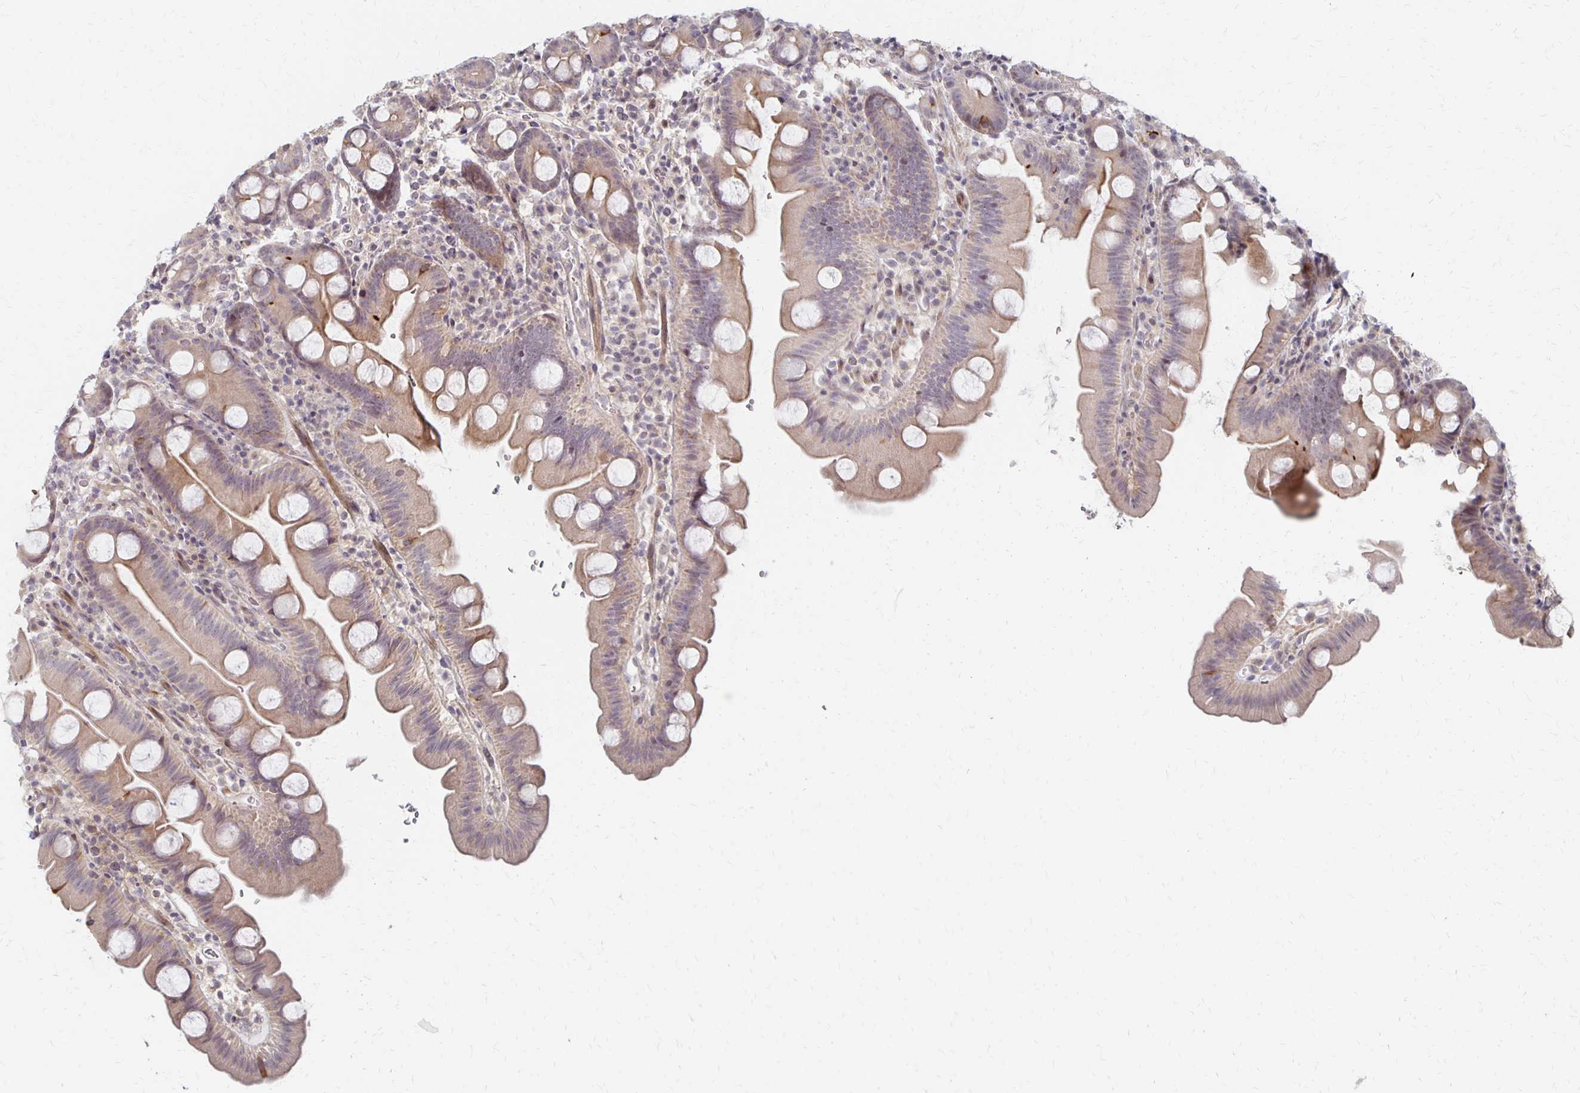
{"staining": {"intensity": "weak", "quantity": "25%-75%", "location": "cytoplasmic/membranous"}, "tissue": "small intestine", "cell_type": "Glandular cells", "image_type": "normal", "snomed": [{"axis": "morphology", "description": "Normal tissue, NOS"}, {"axis": "topography", "description": "Small intestine"}], "caption": "Small intestine was stained to show a protein in brown. There is low levels of weak cytoplasmic/membranous expression in about 25%-75% of glandular cells. Using DAB (brown) and hematoxylin (blue) stains, captured at high magnification using brightfield microscopy.", "gene": "PRKCB", "patient": {"sex": "female", "age": 68}}